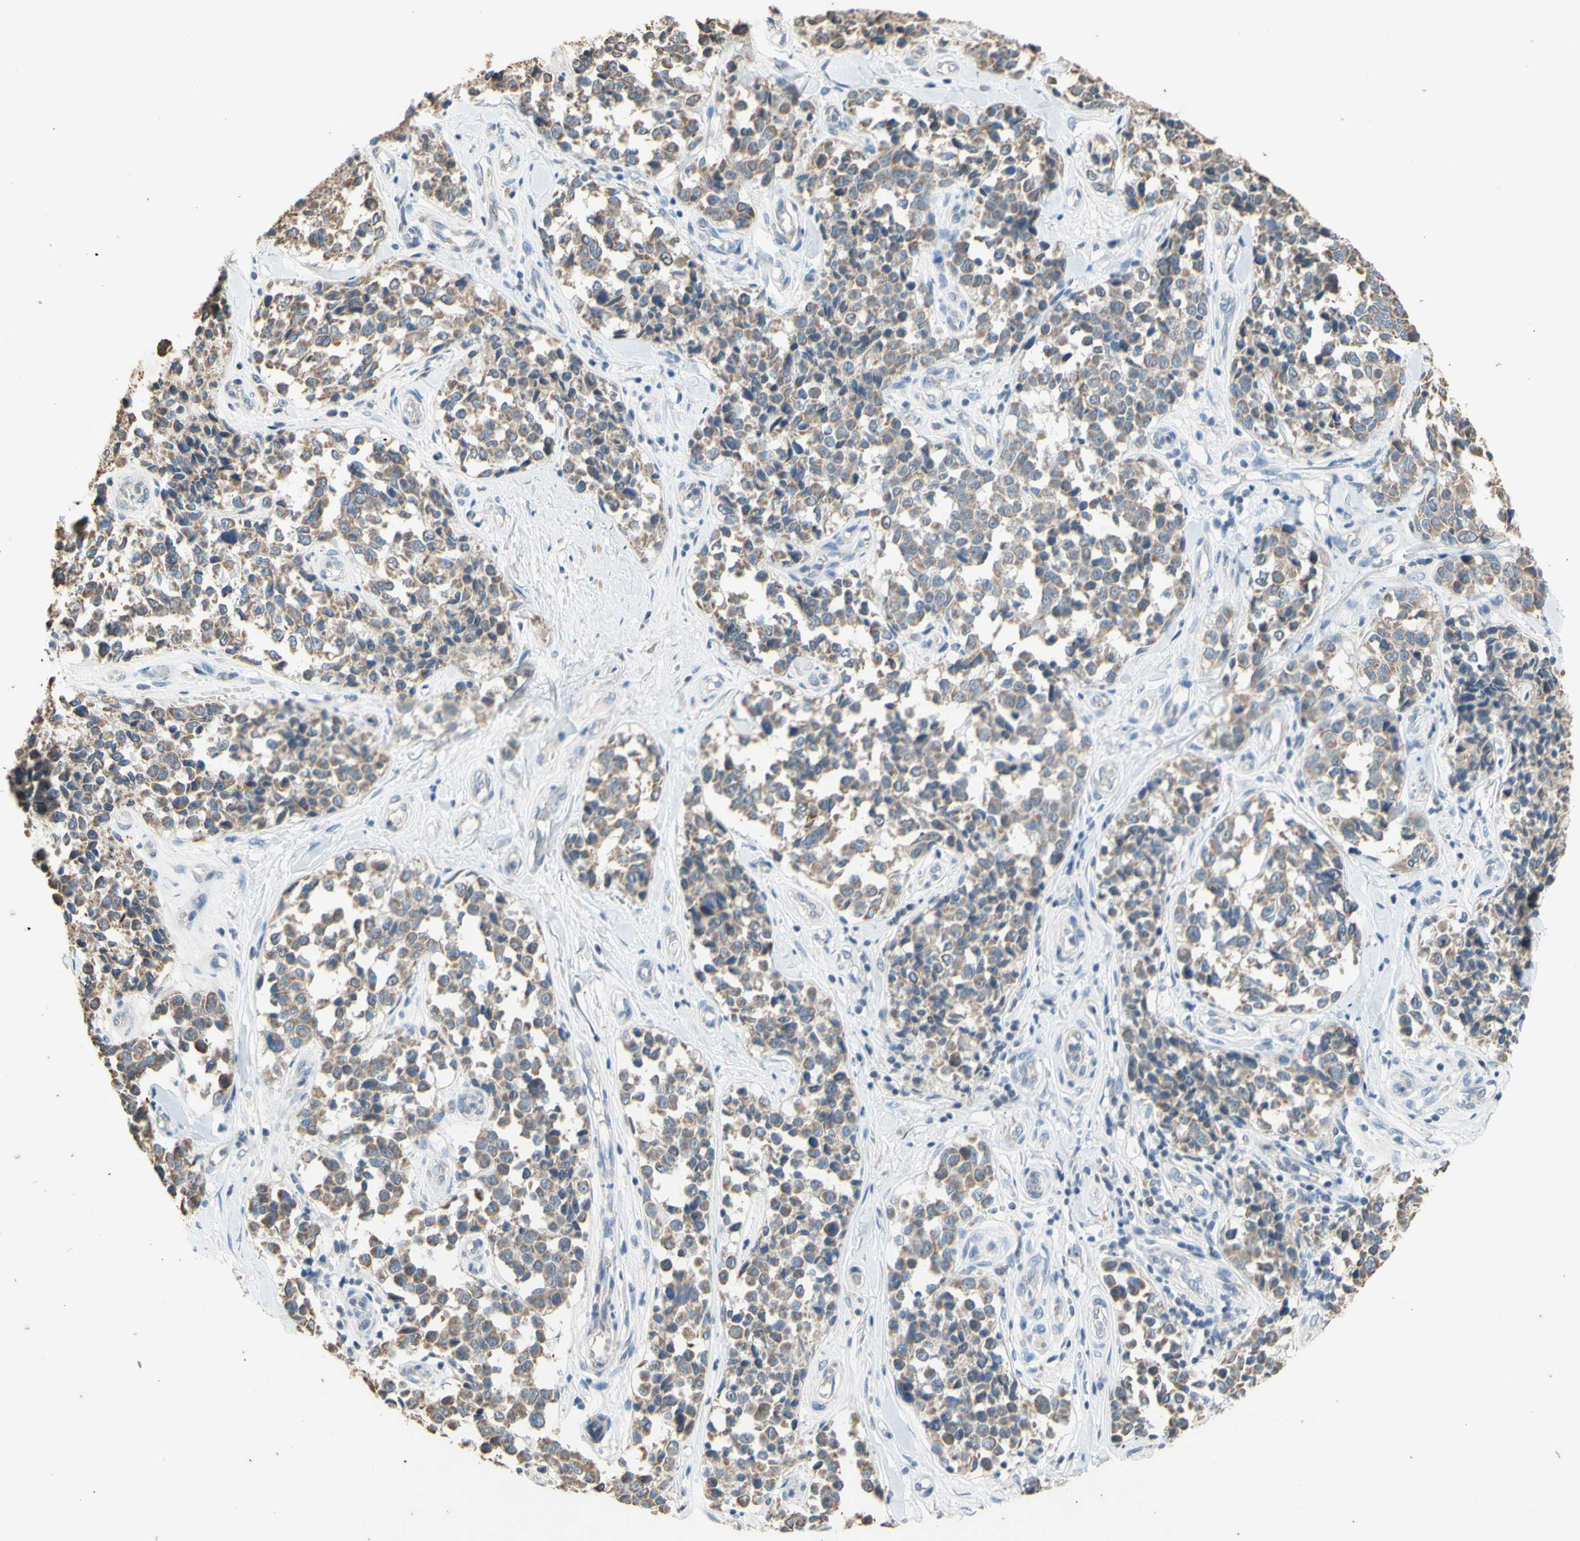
{"staining": {"intensity": "moderate", "quantity": ">75%", "location": "cytoplasmic/membranous"}, "tissue": "melanoma", "cell_type": "Tumor cells", "image_type": "cancer", "snomed": [{"axis": "morphology", "description": "Malignant melanoma, NOS"}, {"axis": "topography", "description": "Skin"}], "caption": "IHC (DAB) staining of human malignant melanoma demonstrates moderate cytoplasmic/membranous protein positivity in about >75% of tumor cells. (brown staining indicates protein expression, while blue staining denotes nuclei).", "gene": "PTGIS", "patient": {"sex": "female", "age": 64}}